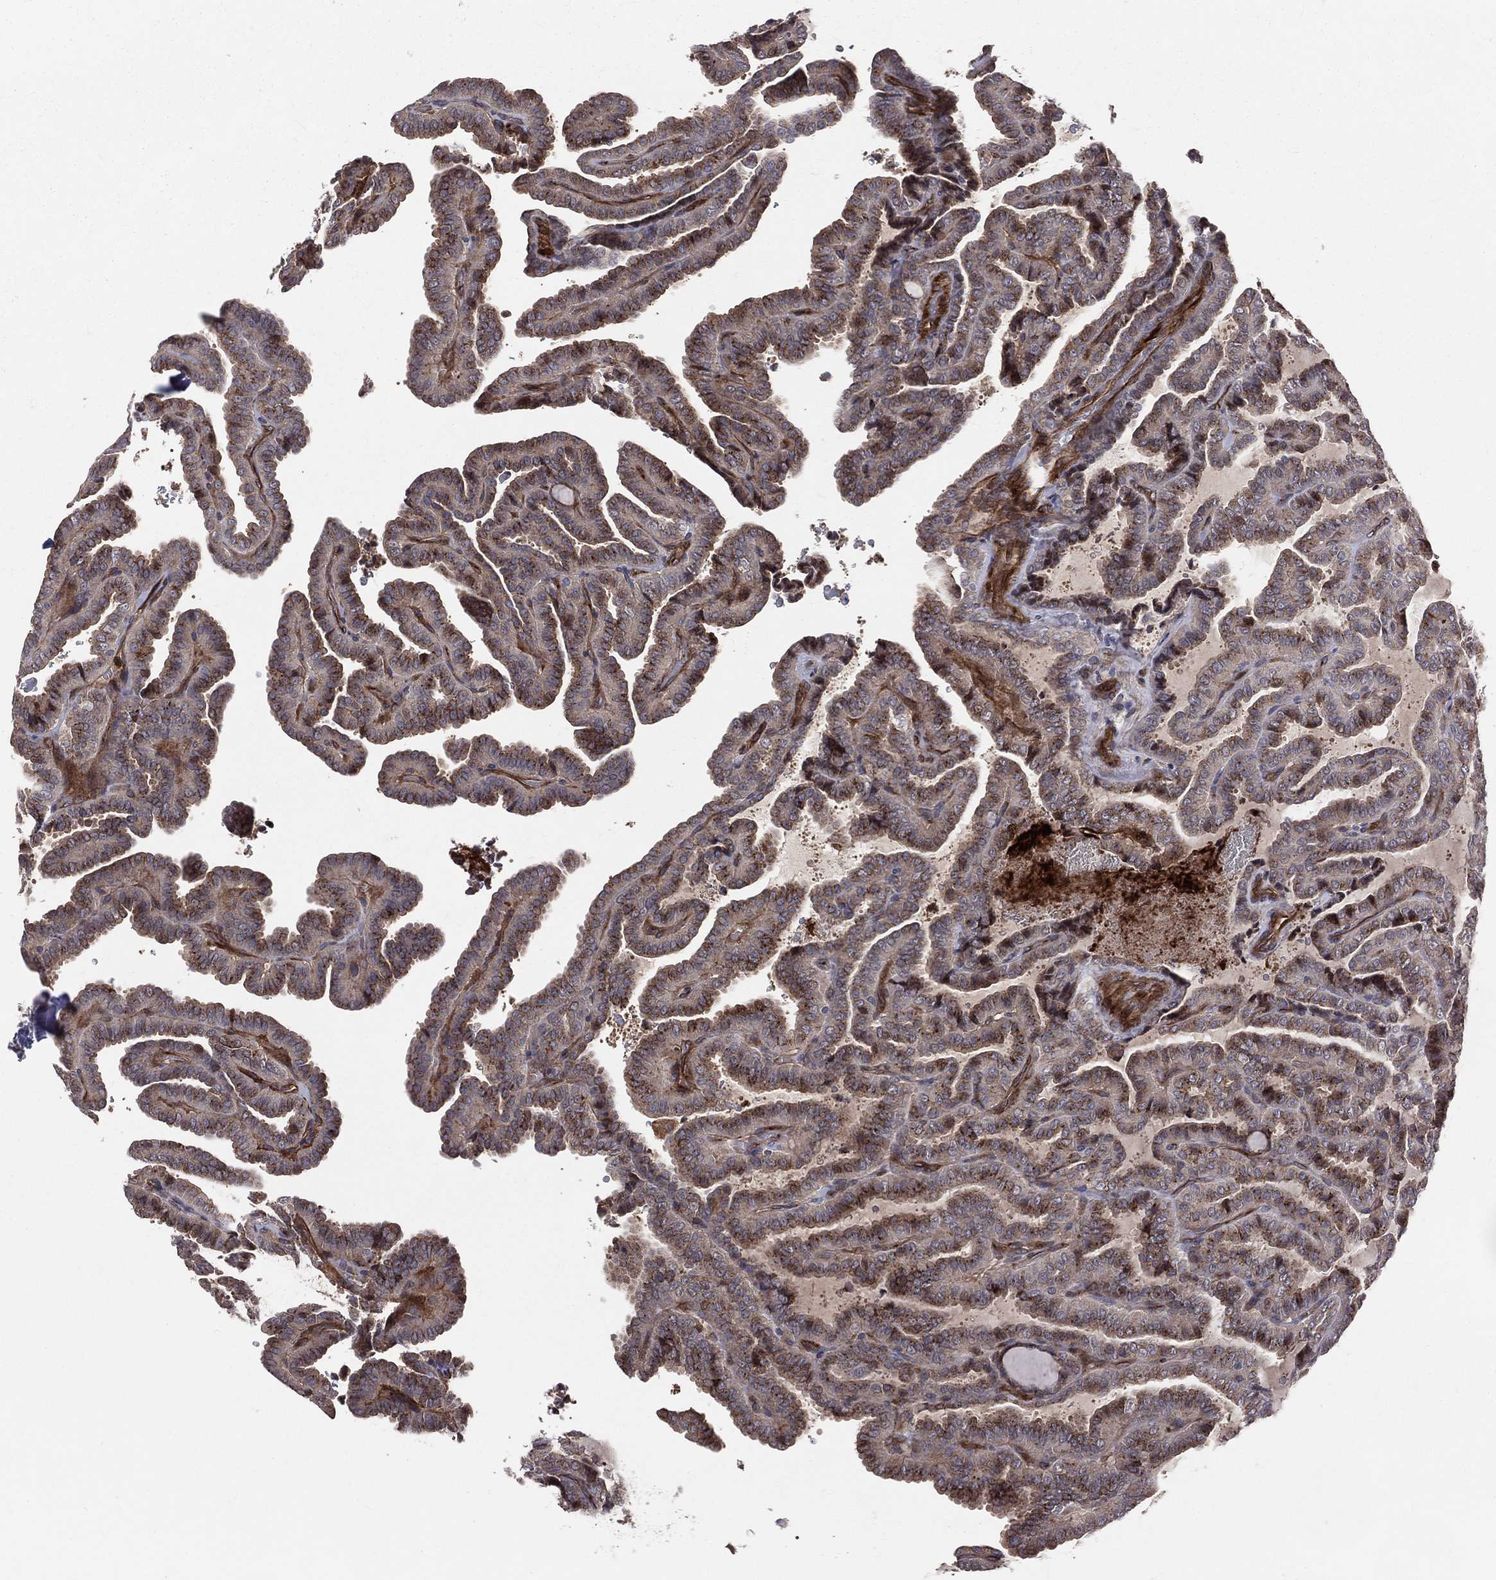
{"staining": {"intensity": "moderate", "quantity": ">75%", "location": "cytoplasmic/membranous"}, "tissue": "thyroid cancer", "cell_type": "Tumor cells", "image_type": "cancer", "snomed": [{"axis": "morphology", "description": "Papillary adenocarcinoma, NOS"}, {"axis": "topography", "description": "Thyroid gland"}], "caption": "Brown immunohistochemical staining in human thyroid cancer (papillary adenocarcinoma) demonstrates moderate cytoplasmic/membranous staining in about >75% of tumor cells. (DAB (3,3'-diaminobenzidine) = brown stain, brightfield microscopy at high magnification).", "gene": "ENTPD1", "patient": {"sex": "female", "age": 39}}